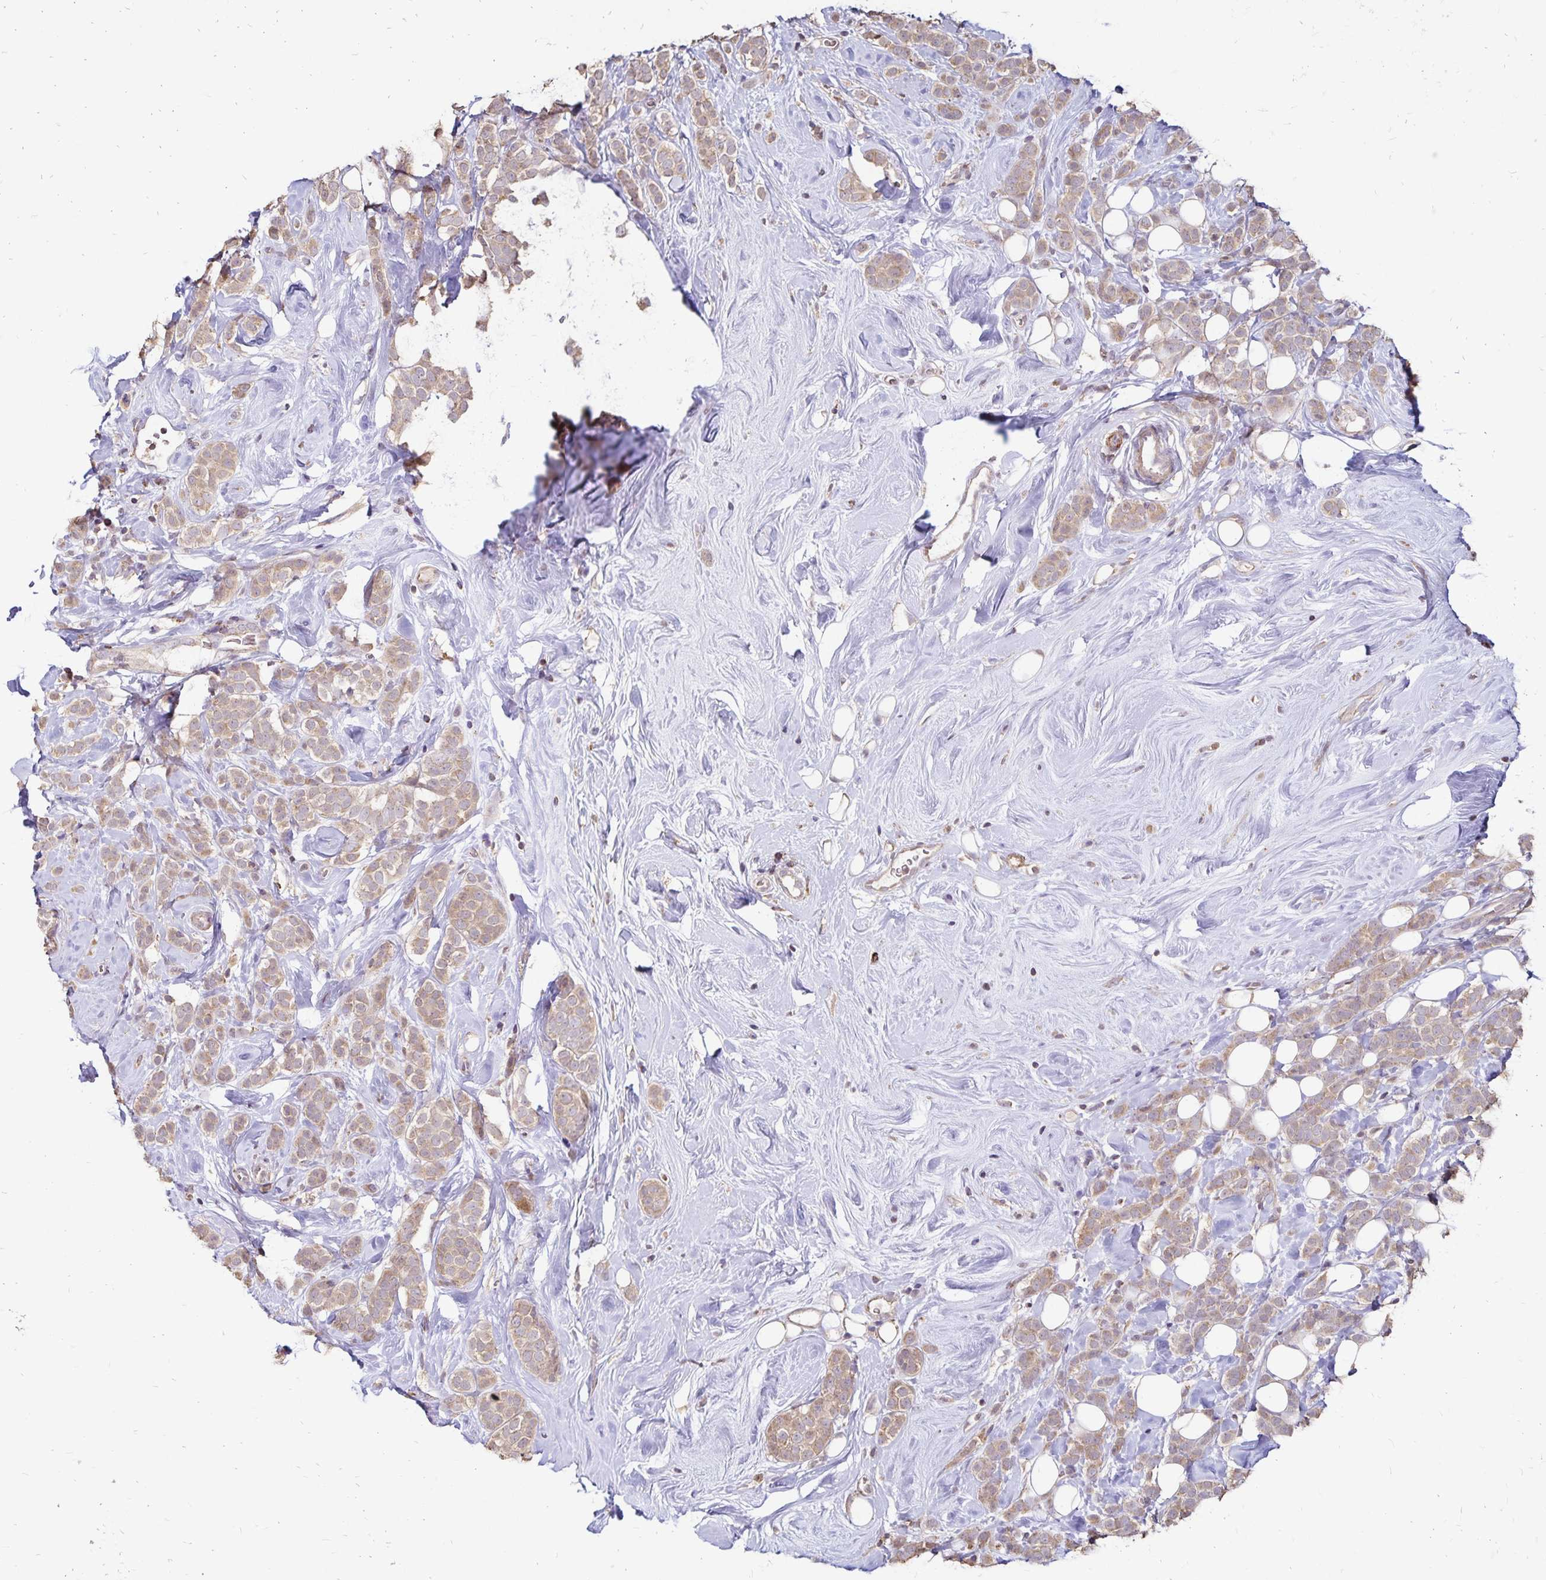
{"staining": {"intensity": "weak", "quantity": ">75%", "location": "cytoplasmic/membranous"}, "tissue": "breast cancer", "cell_type": "Tumor cells", "image_type": "cancer", "snomed": [{"axis": "morphology", "description": "Lobular carcinoma"}, {"axis": "topography", "description": "Breast"}], "caption": "Immunohistochemistry (IHC) of breast cancer (lobular carcinoma) displays low levels of weak cytoplasmic/membranous positivity in about >75% of tumor cells.", "gene": "EMC10", "patient": {"sex": "female", "age": 49}}